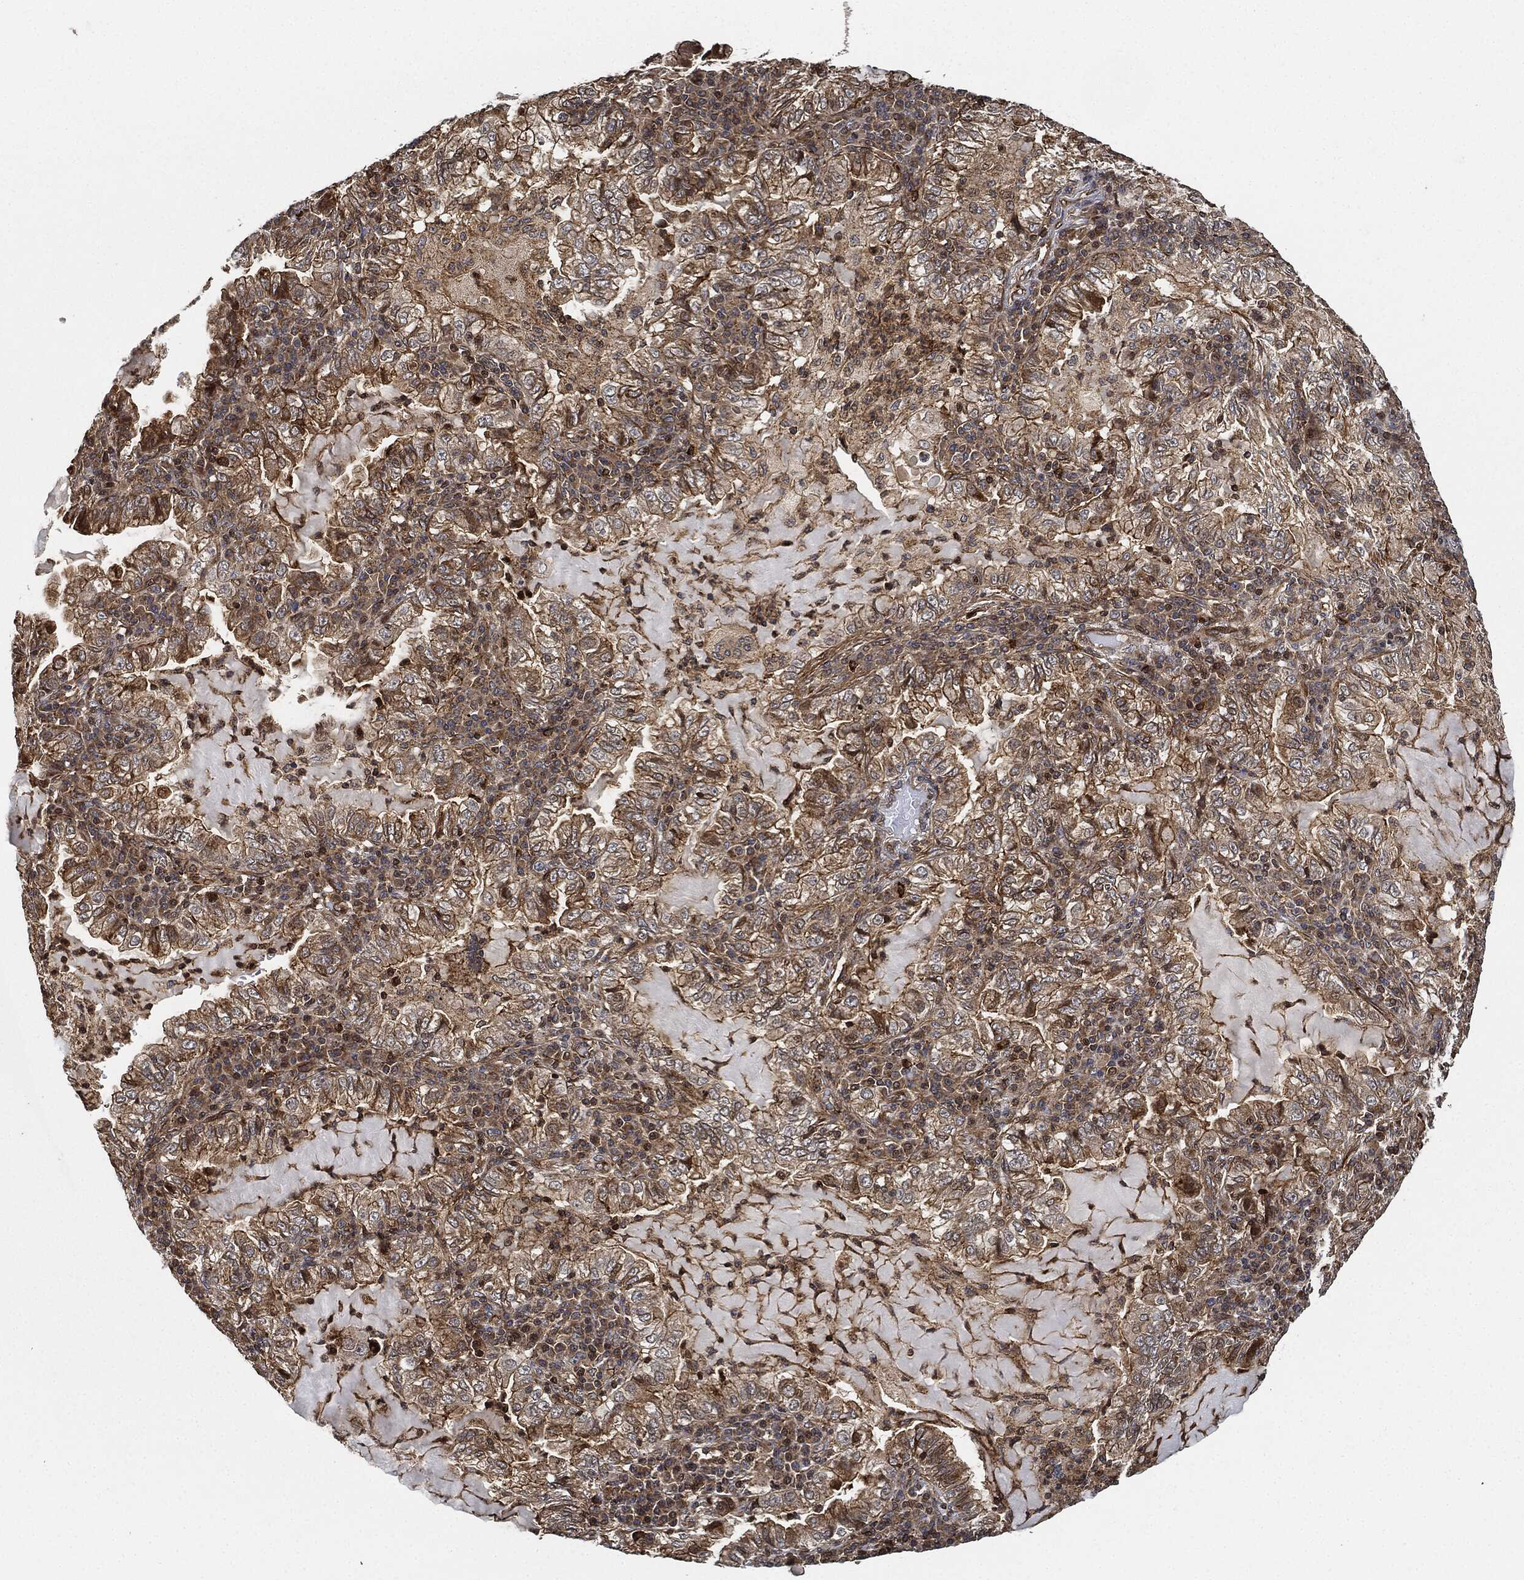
{"staining": {"intensity": "moderate", "quantity": "25%-75%", "location": "cytoplasmic/membranous"}, "tissue": "lung cancer", "cell_type": "Tumor cells", "image_type": "cancer", "snomed": [{"axis": "morphology", "description": "Adenocarcinoma, NOS"}, {"axis": "topography", "description": "Lung"}], "caption": "An image of human lung cancer stained for a protein exhibits moderate cytoplasmic/membranous brown staining in tumor cells.", "gene": "MAP3K3", "patient": {"sex": "female", "age": 73}}